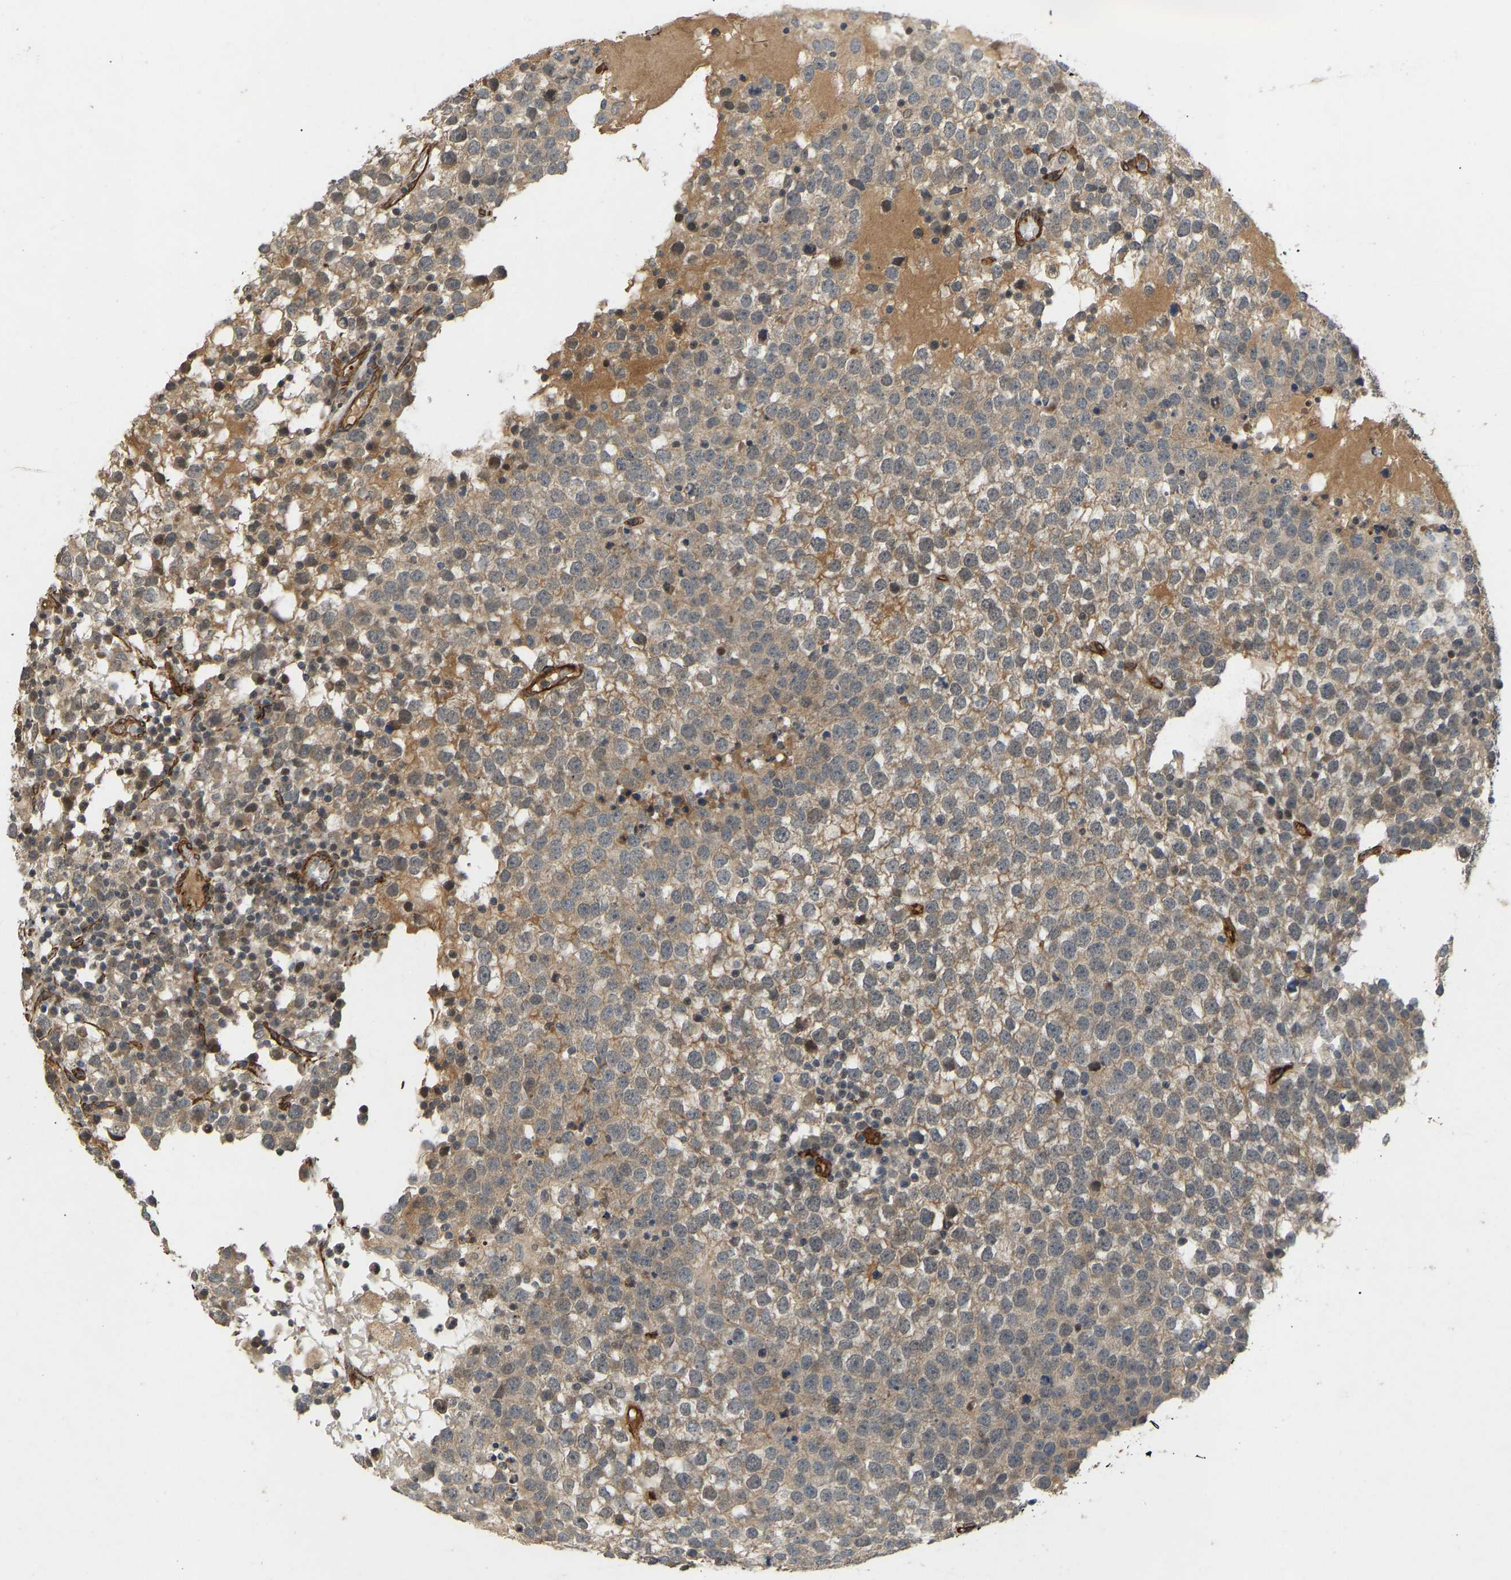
{"staining": {"intensity": "moderate", "quantity": "25%-75%", "location": "cytoplasmic/membranous"}, "tissue": "testis cancer", "cell_type": "Tumor cells", "image_type": "cancer", "snomed": [{"axis": "morphology", "description": "Seminoma, NOS"}, {"axis": "topography", "description": "Testis"}], "caption": "Human seminoma (testis) stained with a brown dye shows moderate cytoplasmic/membranous positive positivity in approximately 25%-75% of tumor cells.", "gene": "NMB", "patient": {"sex": "male", "age": 65}}